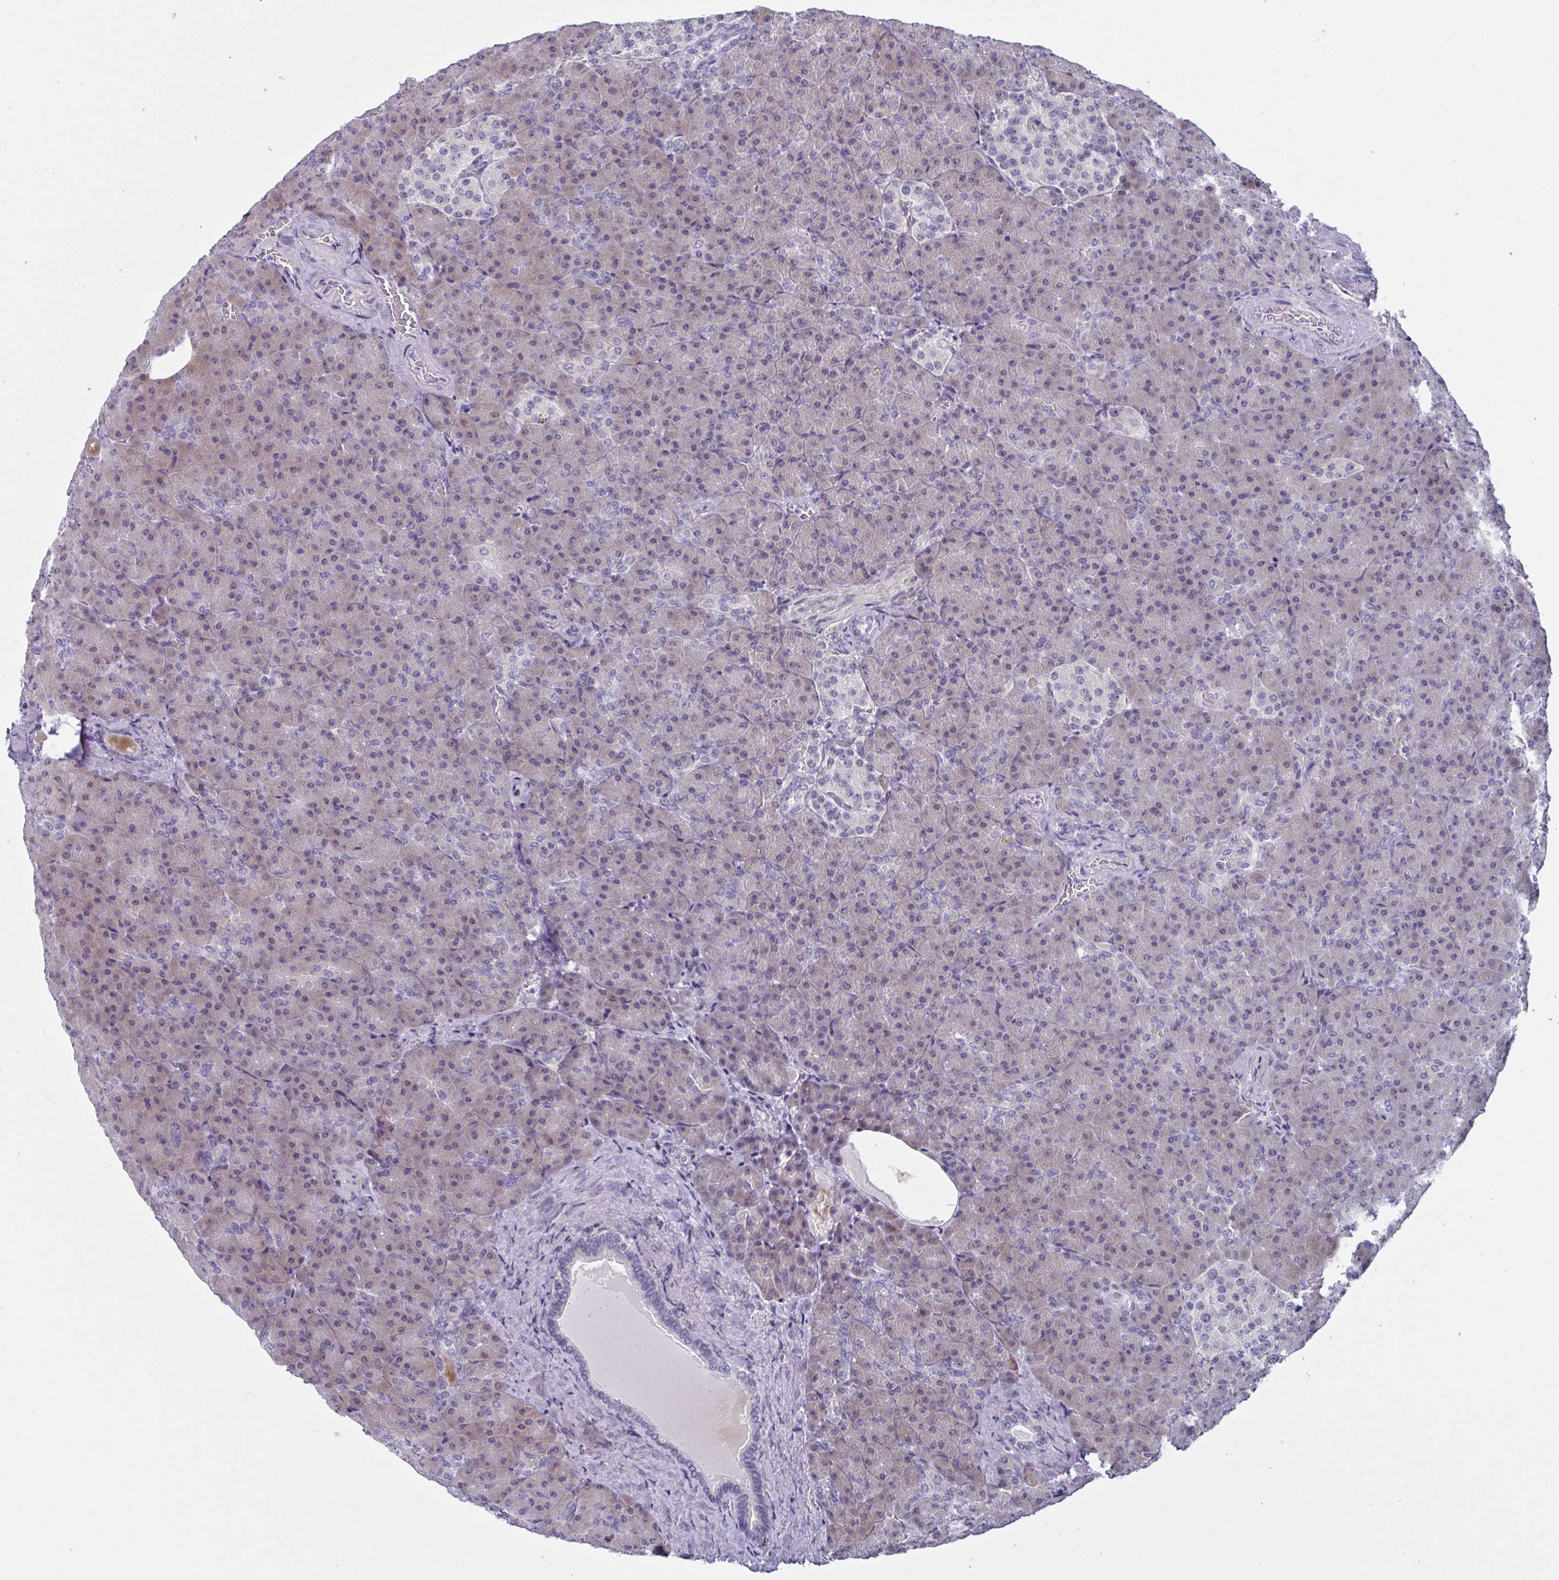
{"staining": {"intensity": "weak", "quantity": "25%-75%", "location": "cytoplasmic/membranous"}, "tissue": "pancreas", "cell_type": "Exocrine glandular cells", "image_type": "normal", "snomed": [{"axis": "morphology", "description": "Normal tissue, NOS"}, {"axis": "topography", "description": "Pancreas"}], "caption": "Exocrine glandular cells show weak cytoplasmic/membranous positivity in approximately 25%-75% of cells in normal pancreas.", "gene": "TCEAL8", "patient": {"sex": "female", "age": 74}}